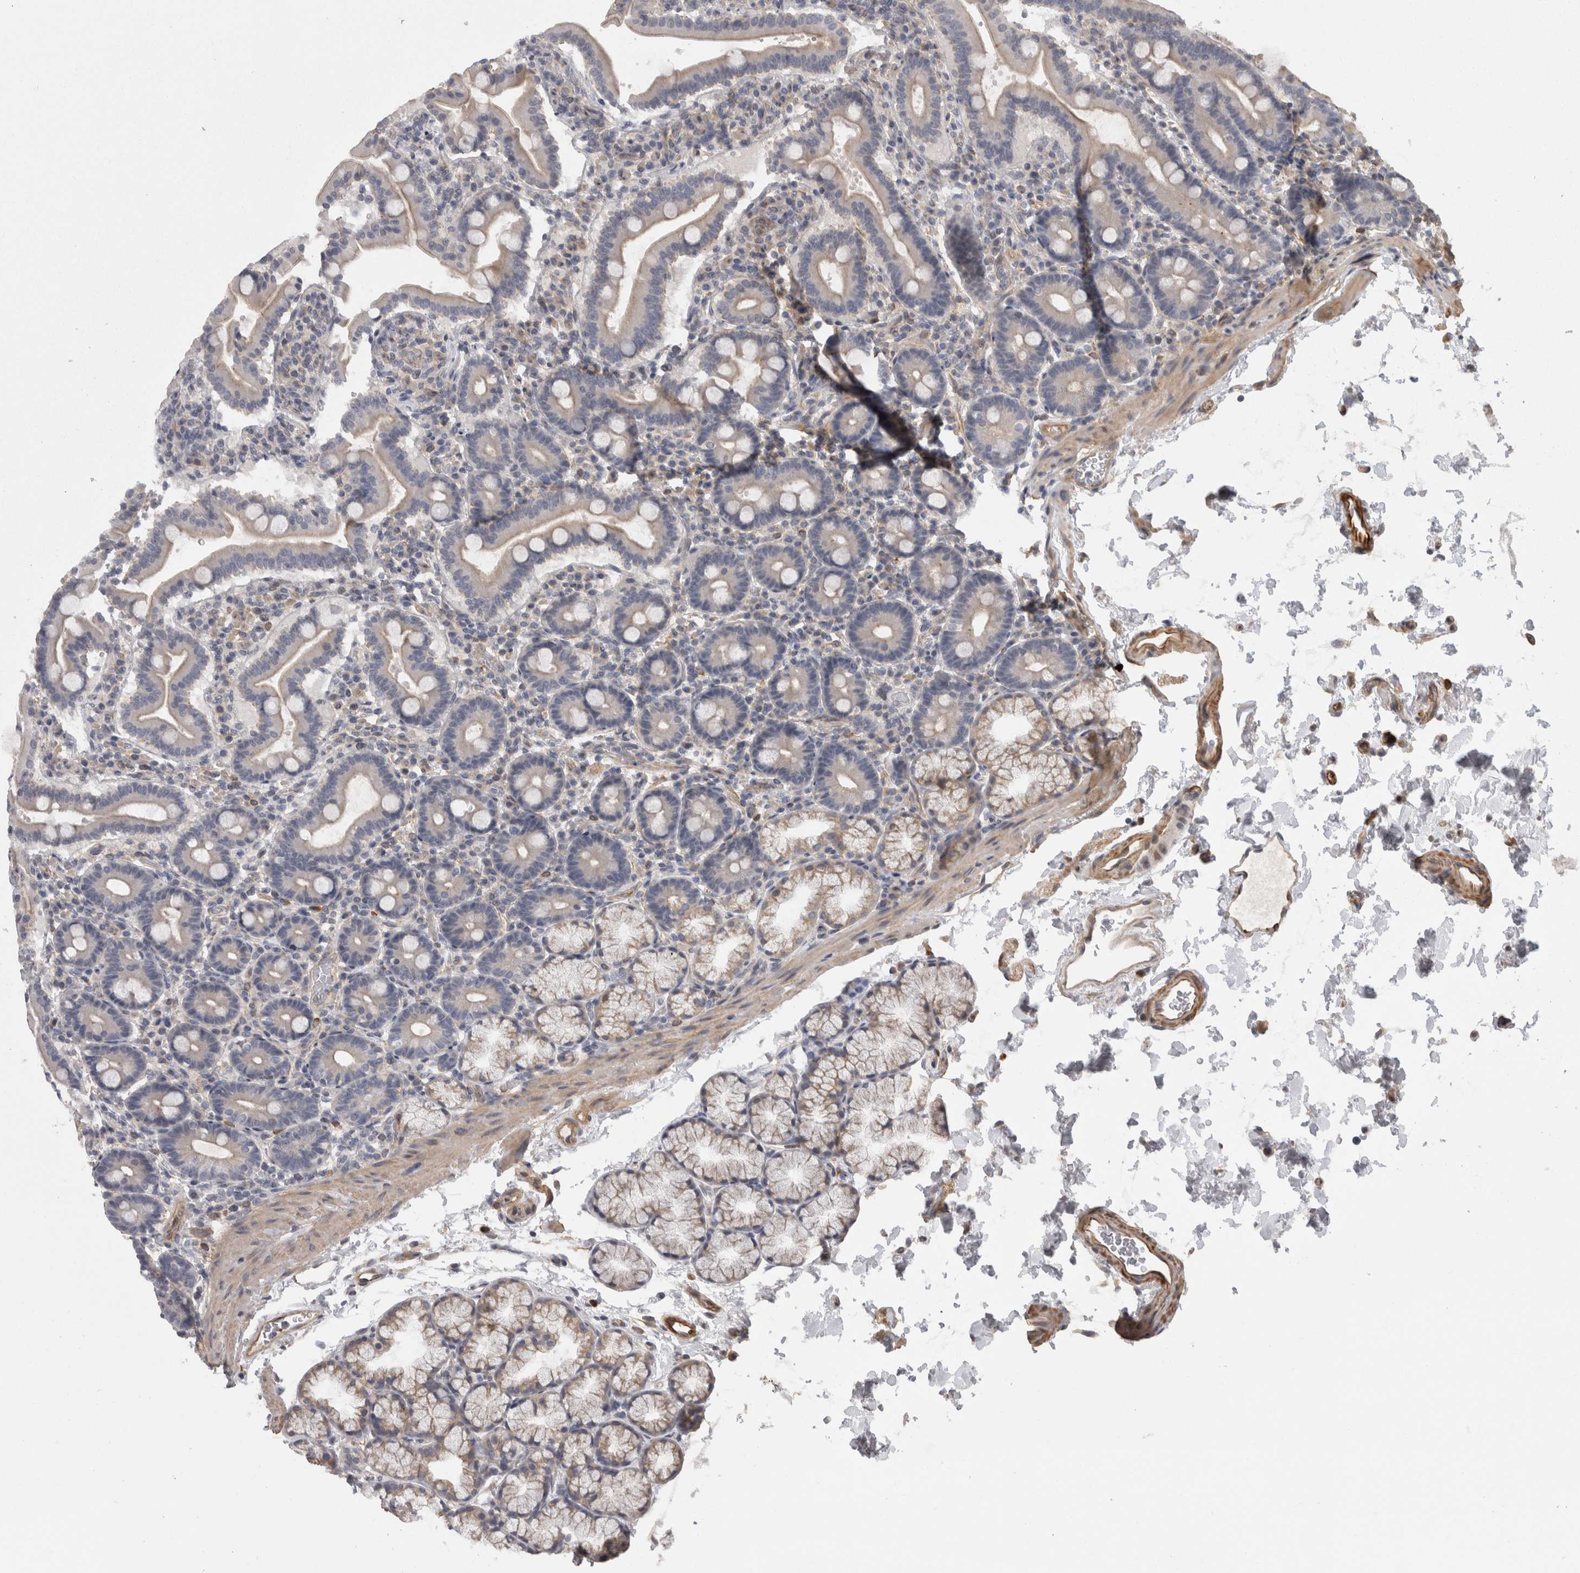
{"staining": {"intensity": "weak", "quantity": "<25%", "location": "cytoplasmic/membranous"}, "tissue": "duodenum", "cell_type": "Glandular cells", "image_type": "normal", "snomed": [{"axis": "morphology", "description": "Normal tissue, NOS"}, {"axis": "topography", "description": "Duodenum"}], "caption": "Immunohistochemical staining of normal duodenum exhibits no significant positivity in glandular cells.", "gene": "RMDN1", "patient": {"sex": "male", "age": 54}}